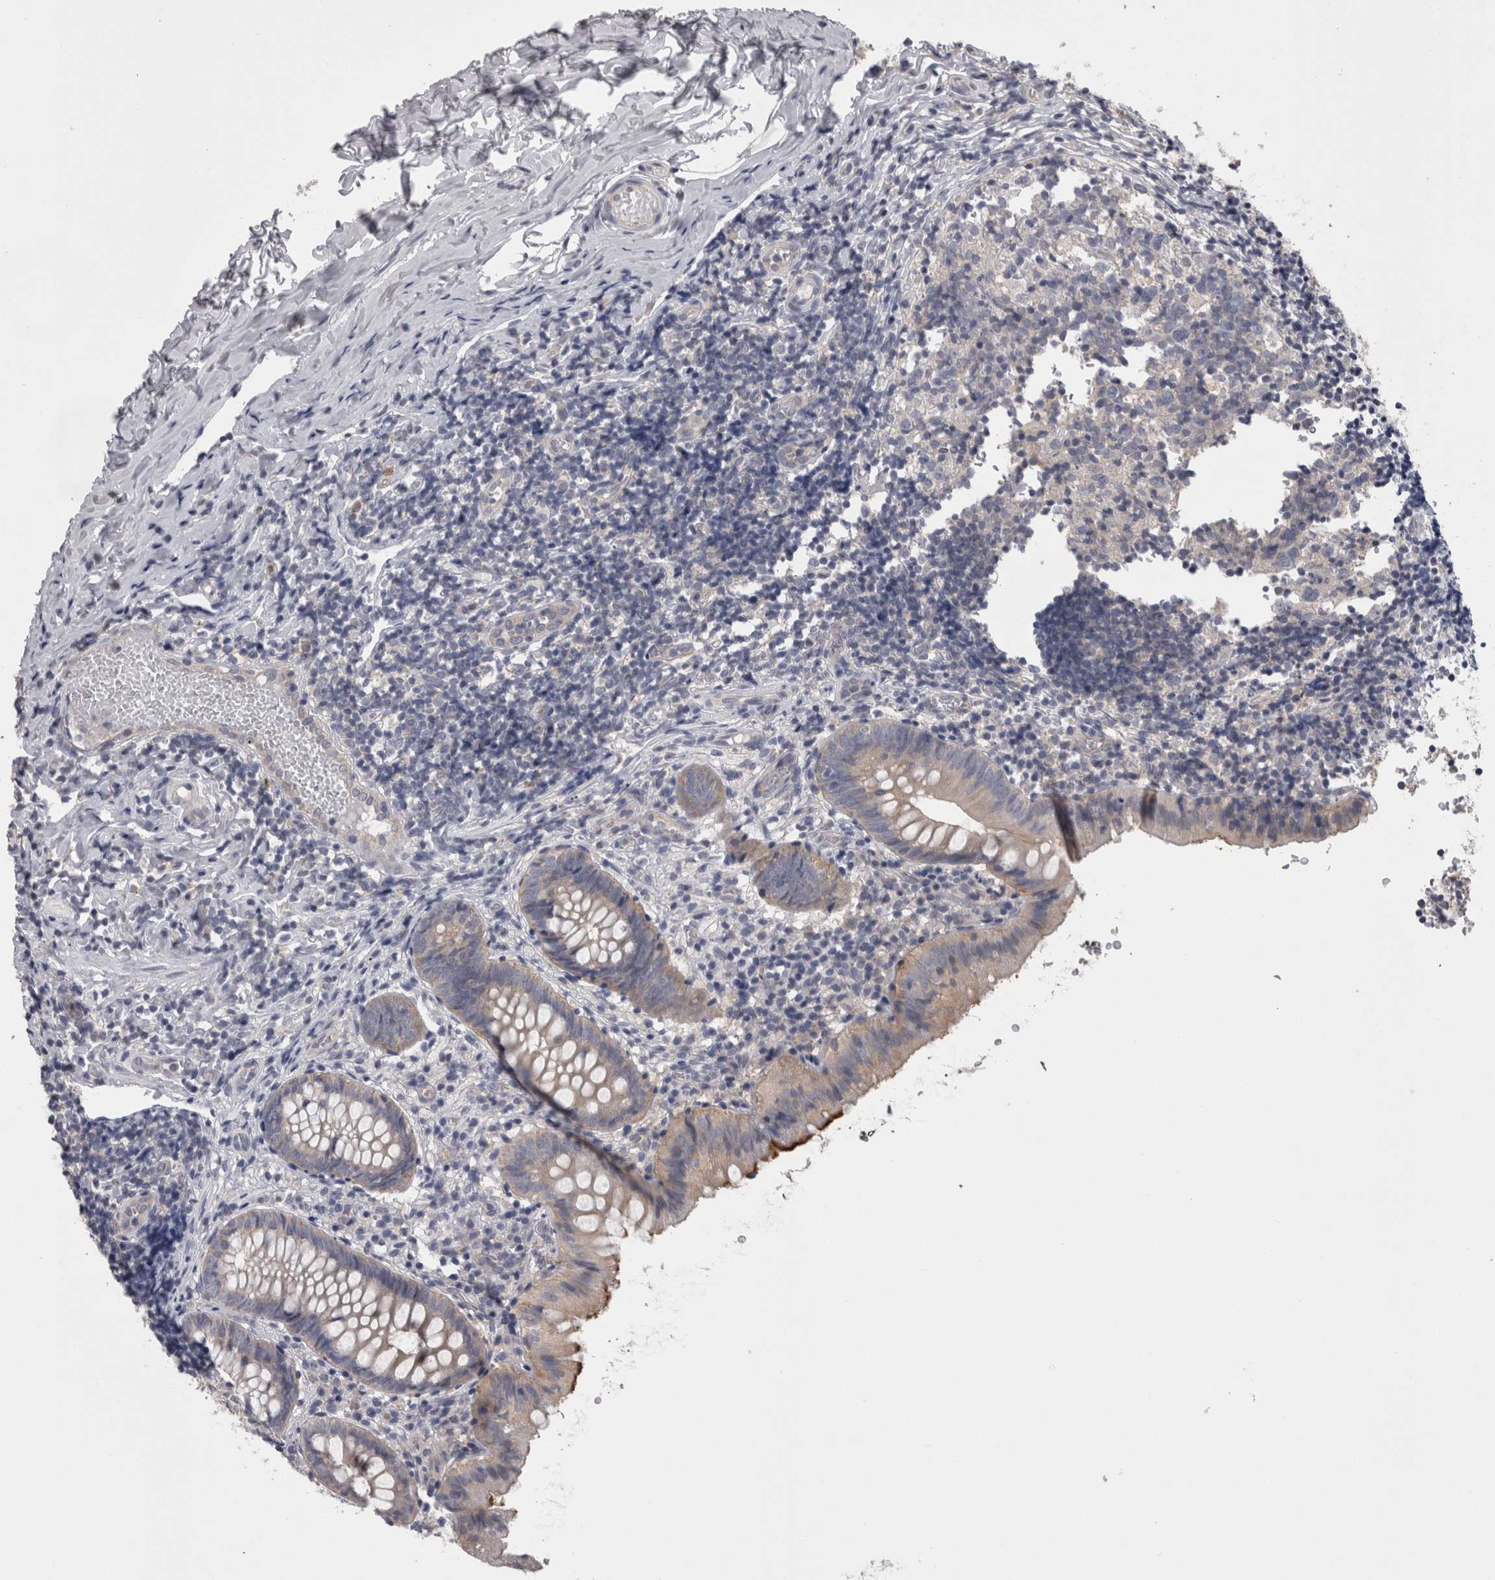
{"staining": {"intensity": "weak", "quantity": "<25%", "location": "cytoplasmic/membranous"}, "tissue": "appendix", "cell_type": "Glandular cells", "image_type": "normal", "snomed": [{"axis": "morphology", "description": "Normal tissue, NOS"}, {"axis": "topography", "description": "Appendix"}], "caption": "Glandular cells are negative for protein expression in unremarkable human appendix.", "gene": "LYZL6", "patient": {"sex": "male", "age": 8}}